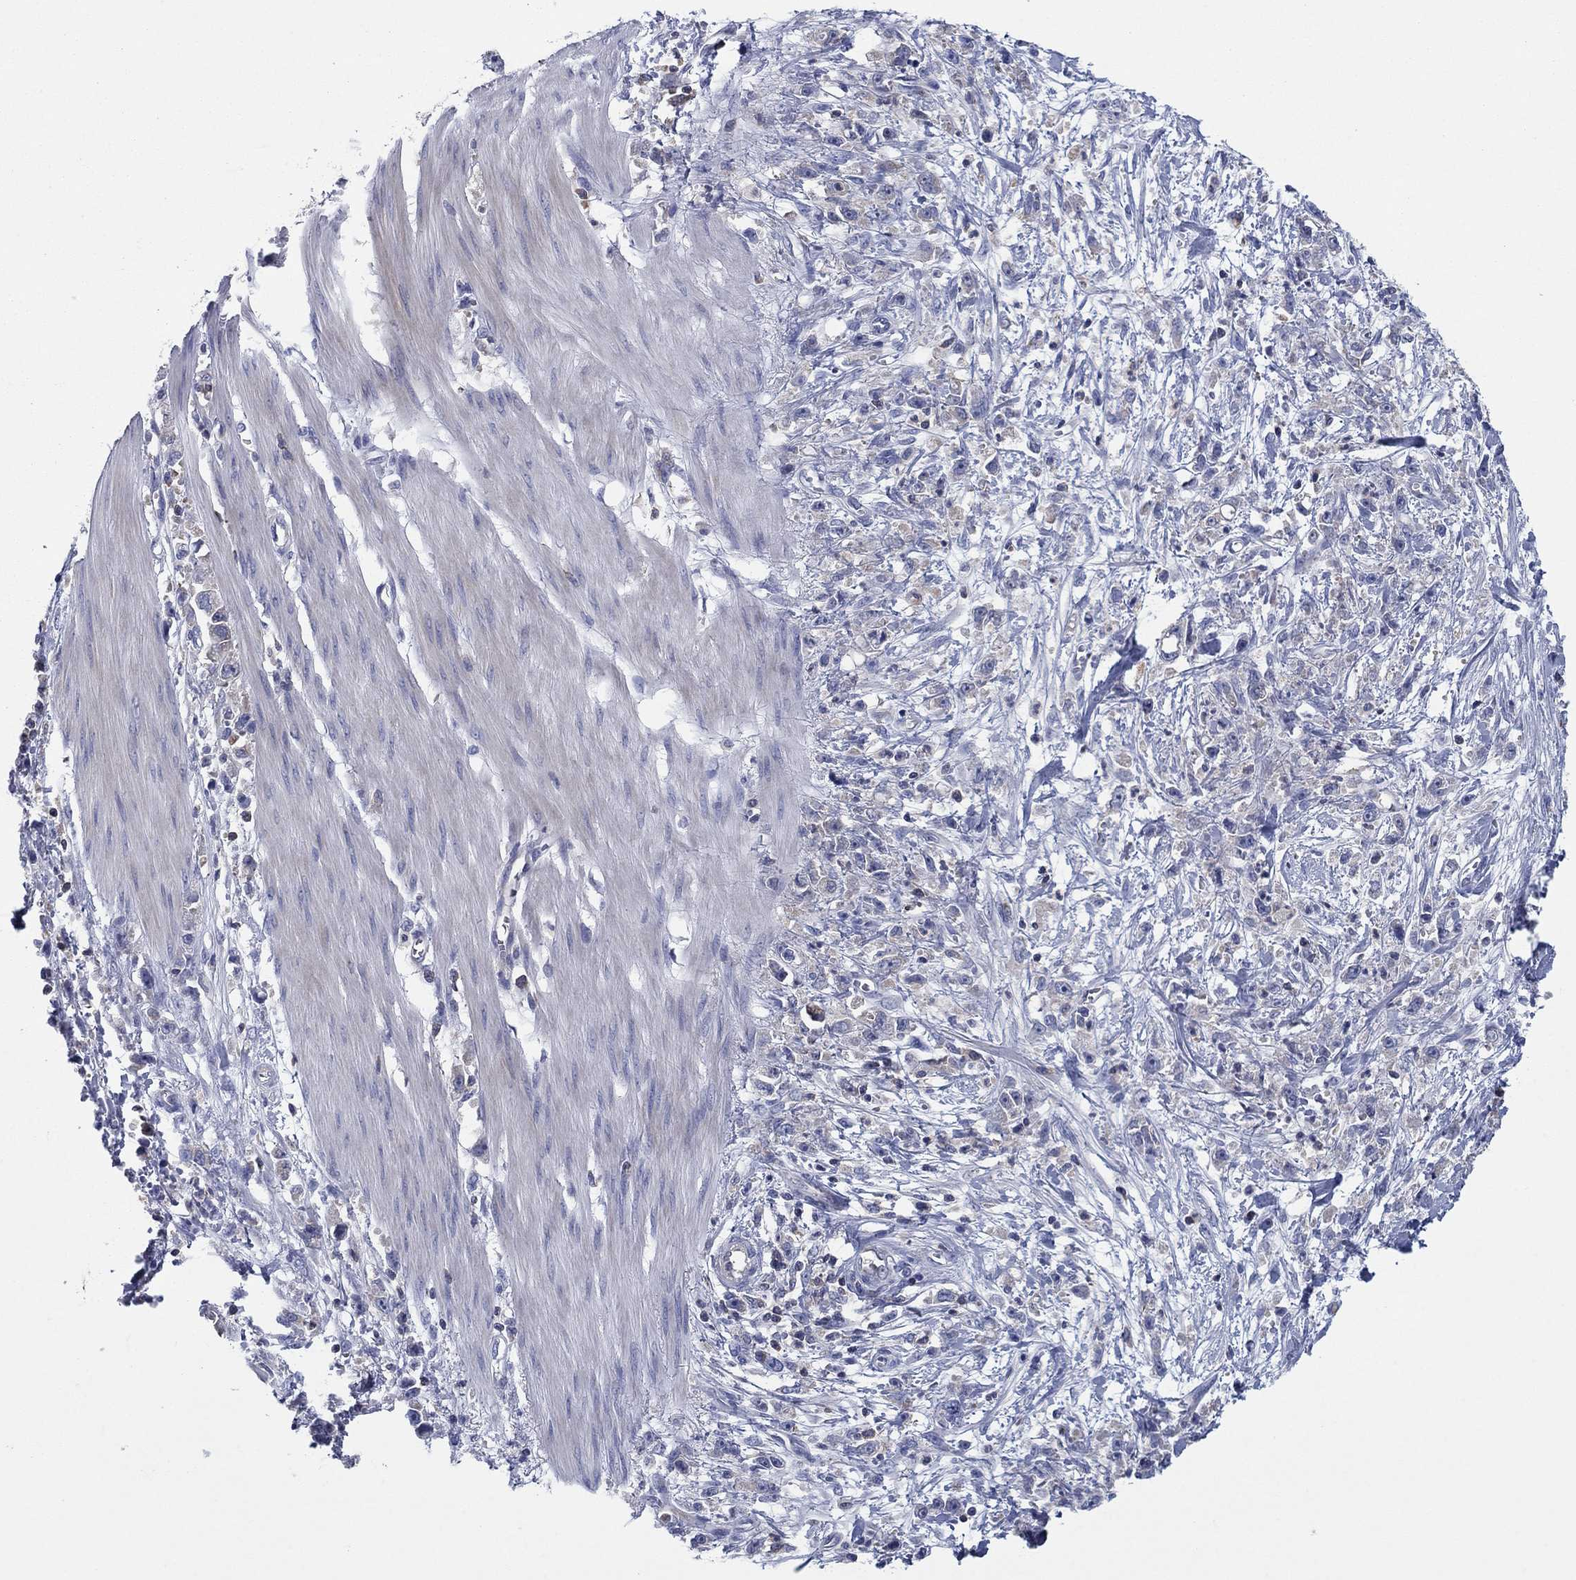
{"staining": {"intensity": "weak", "quantity": "<25%", "location": "cytoplasmic/membranous"}, "tissue": "stomach cancer", "cell_type": "Tumor cells", "image_type": "cancer", "snomed": [{"axis": "morphology", "description": "Adenocarcinoma, NOS"}, {"axis": "topography", "description": "Stomach"}], "caption": "This histopathology image is of stomach adenocarcinoma stained with immunohistochemistry to label a protein in brown with the nuclei are counter-stained blue. There is no staining in tumor cells.", "gene": "PVR", "patient": {"sex": "female", "age": 59}}